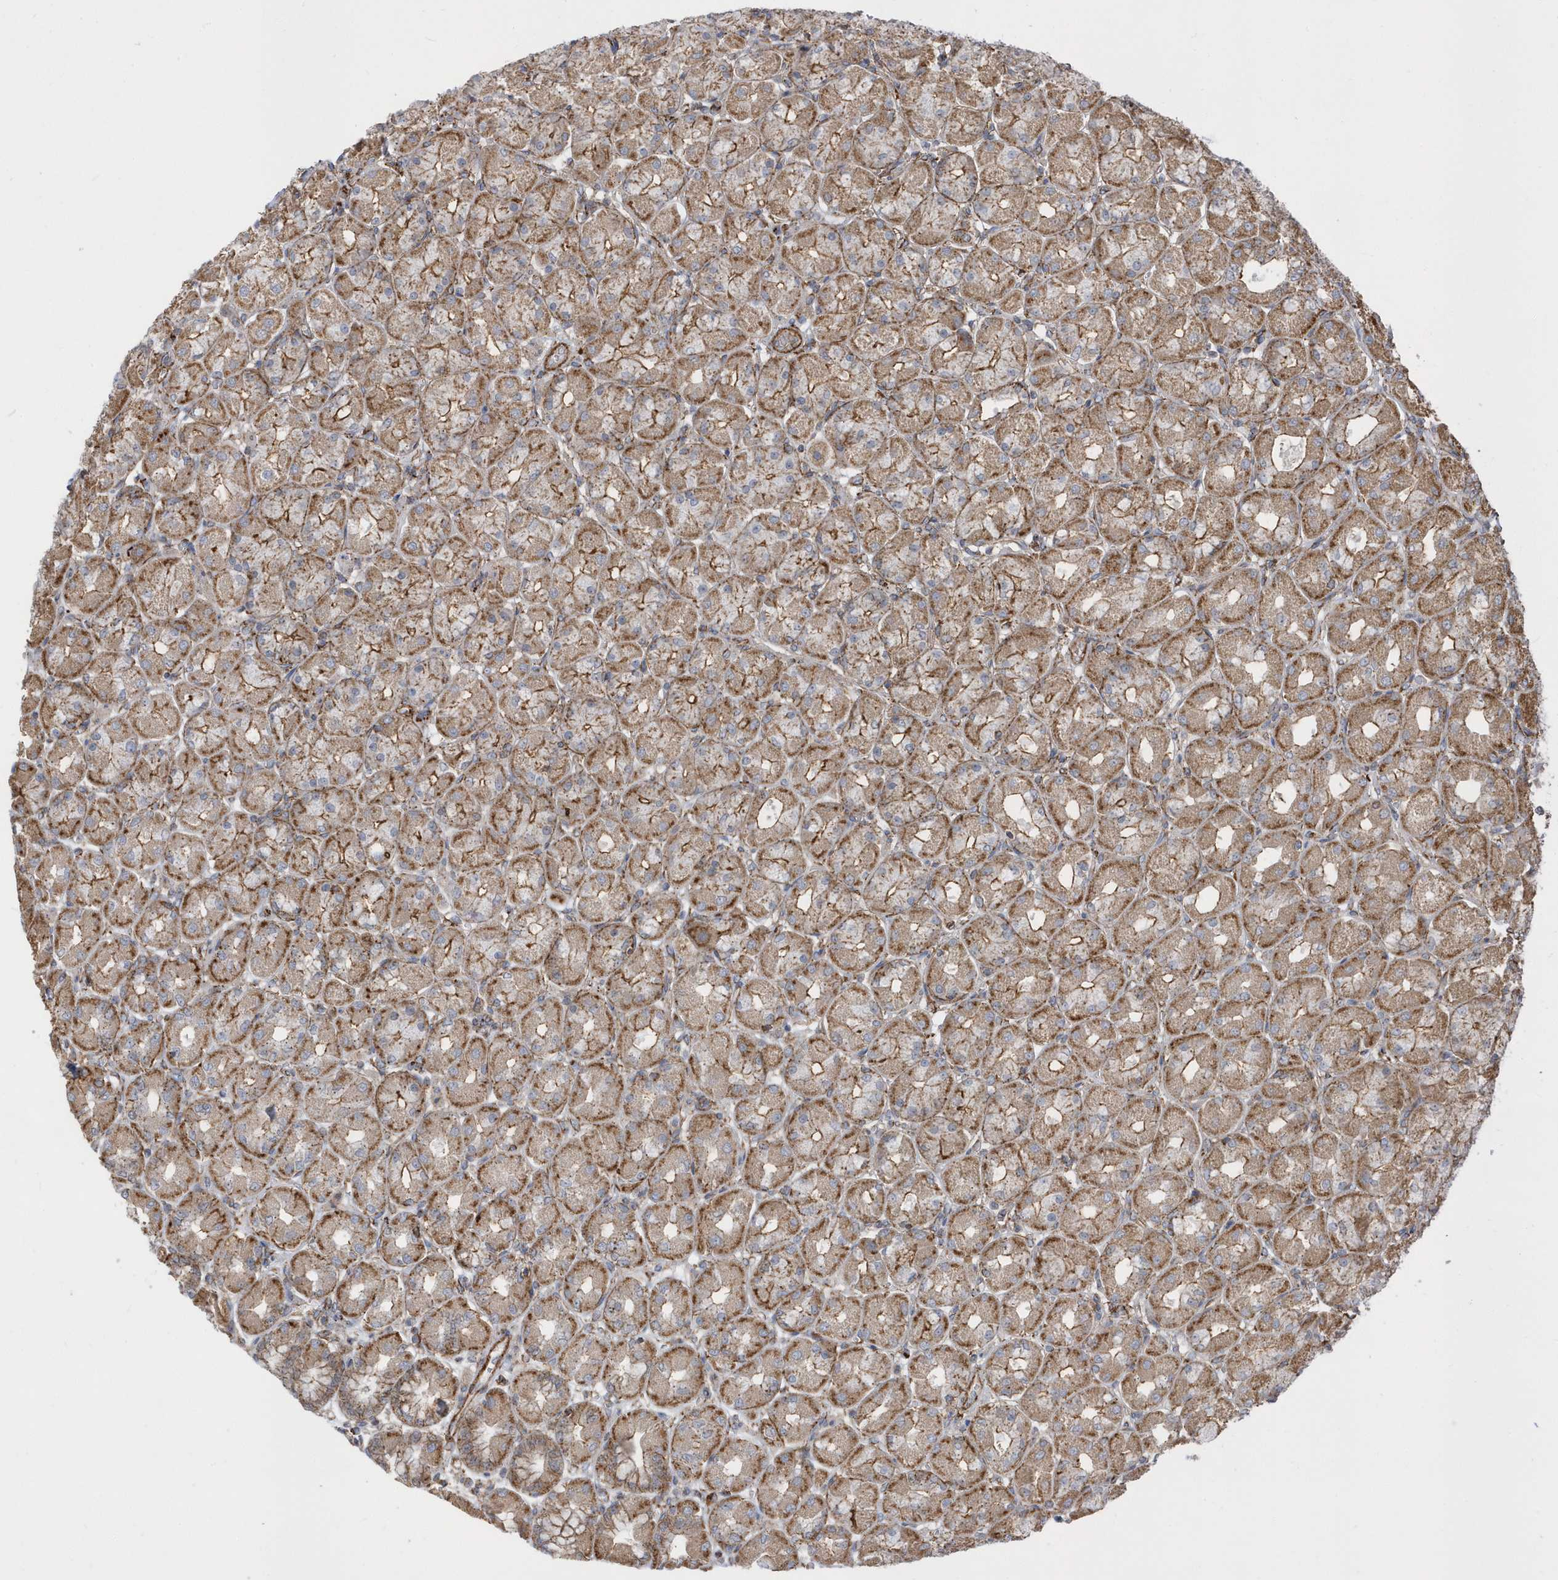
{"staining": {"intensity": "moderate", "quantity": ">75%", "location": "cytoplasmic/membranous,nuclear"}, "tissue": "stomach", "cell_type": "Glandular cells", "image_type": "normal", "snomed": [{"axis": "morphology", "description": "Normal tissue, NOS"}, {"axis": "topography", "description": "Stomach, upper"}], "caption": "Glandular cells display medium levels of moderate cytoplasmic/membranous,nuclear staining in approximately >75% of cells in normal stomach. The staining was performed using DAB (3,3'-diaminobenzidine) to visualize the protein expression in brown, while the nuclei were stained in blue with hematoxylin (Magnification: 20x).", "gene": "HRH4", "patient": {"sex": "female", "age": 56}}